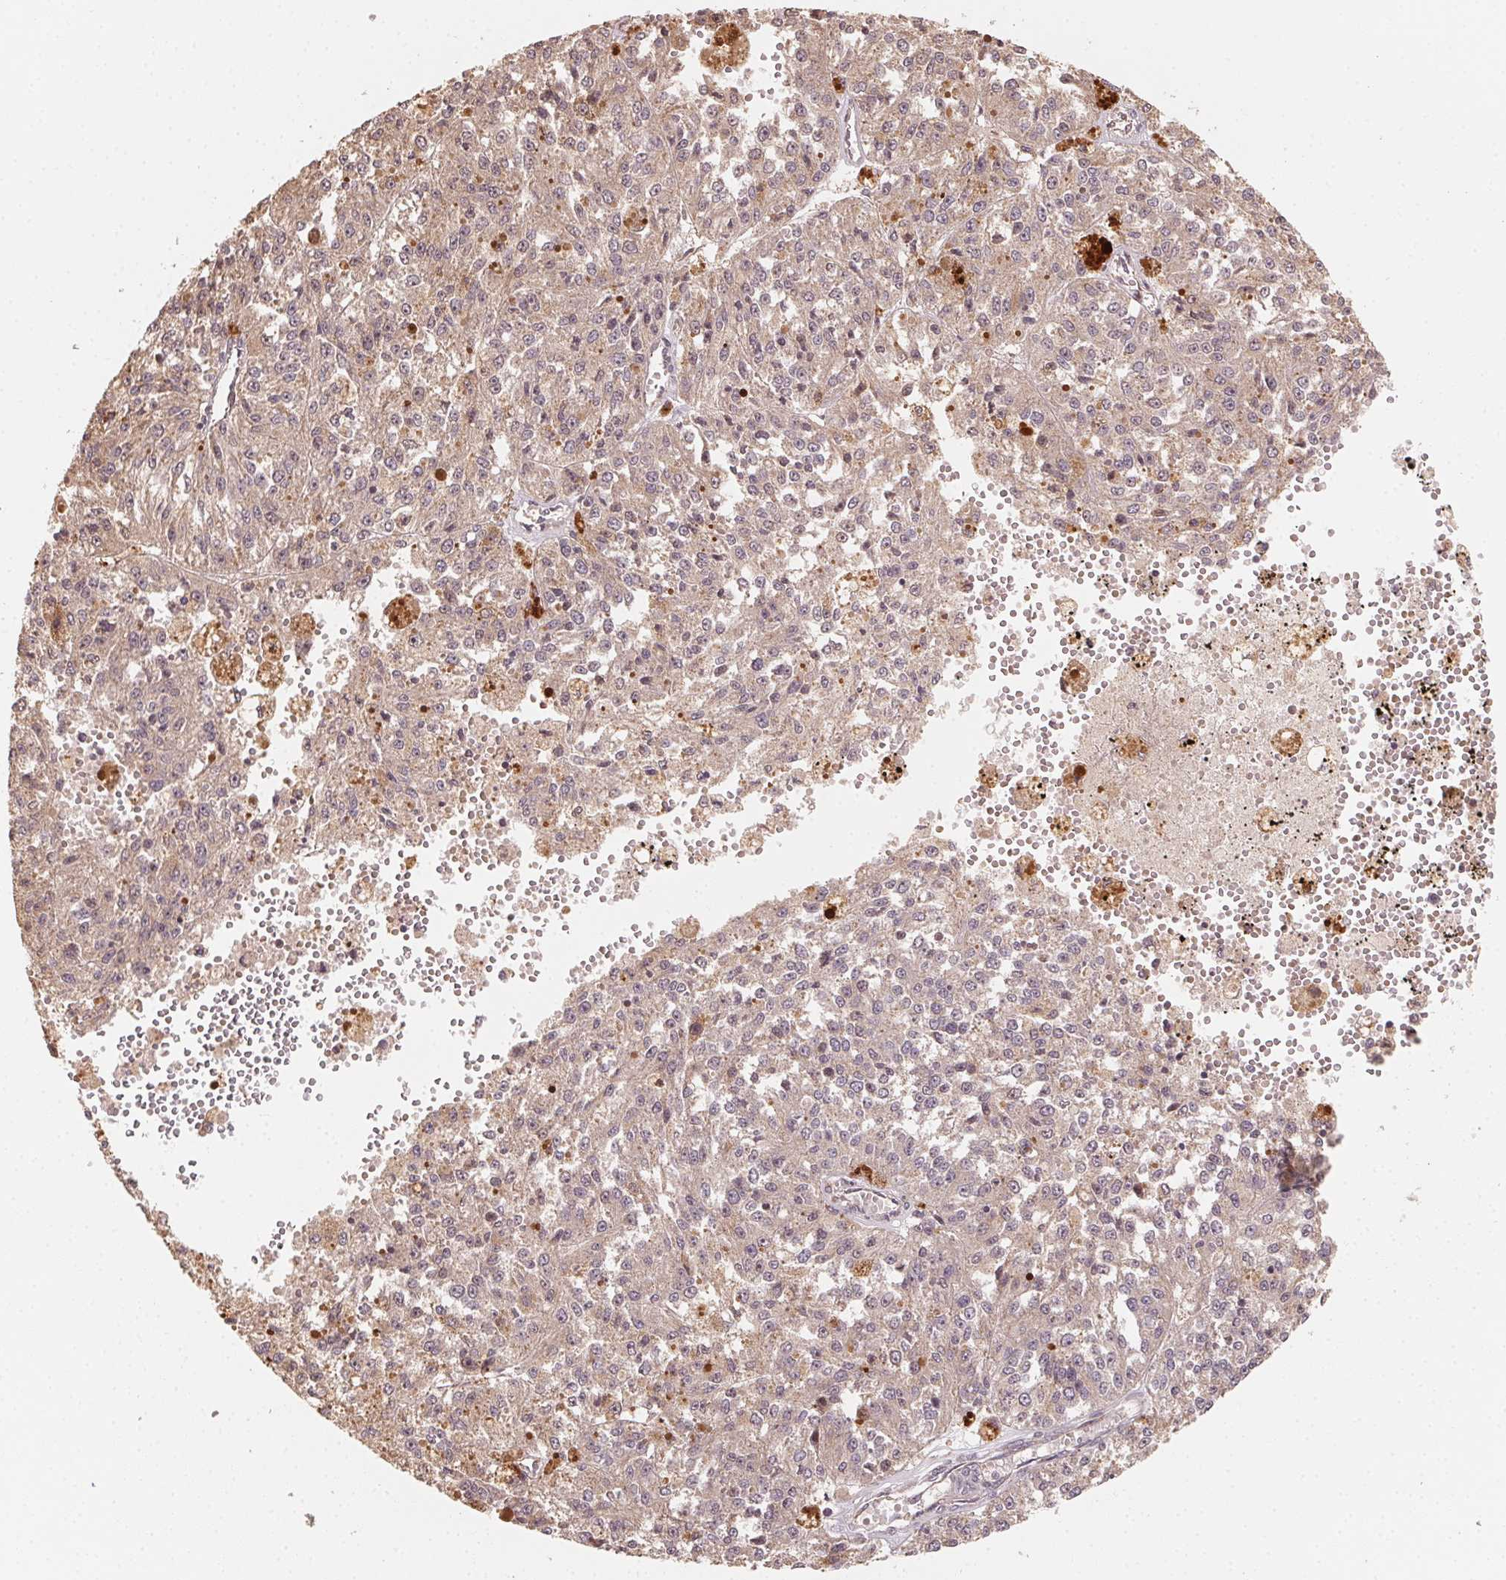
{"staining": {"intensity": "weak", "quantity": ">75%", "location": "cytoplasmic/membranous"}, "tissue": "melanoma", "cell_type": "Tumor cells", "image_type": "cancer", "snomed": [{"axis": "morphology", "description": "Malignant melanoma, Metastatic site"}, {"axis": "topography", "description": "Lymph node"}], "caption": "An image of malignant melanoma (metastatic site) stained for a protein reveals weak cytoplasmic/membranous brown staining in tumor cells. The staining is performed using DAB brown chromogen to label protein expression. The nuclei are counter-stained blue using hematoxylin.", "gene": "WBP2", "patient": {"sex": "female", "age": 64}}